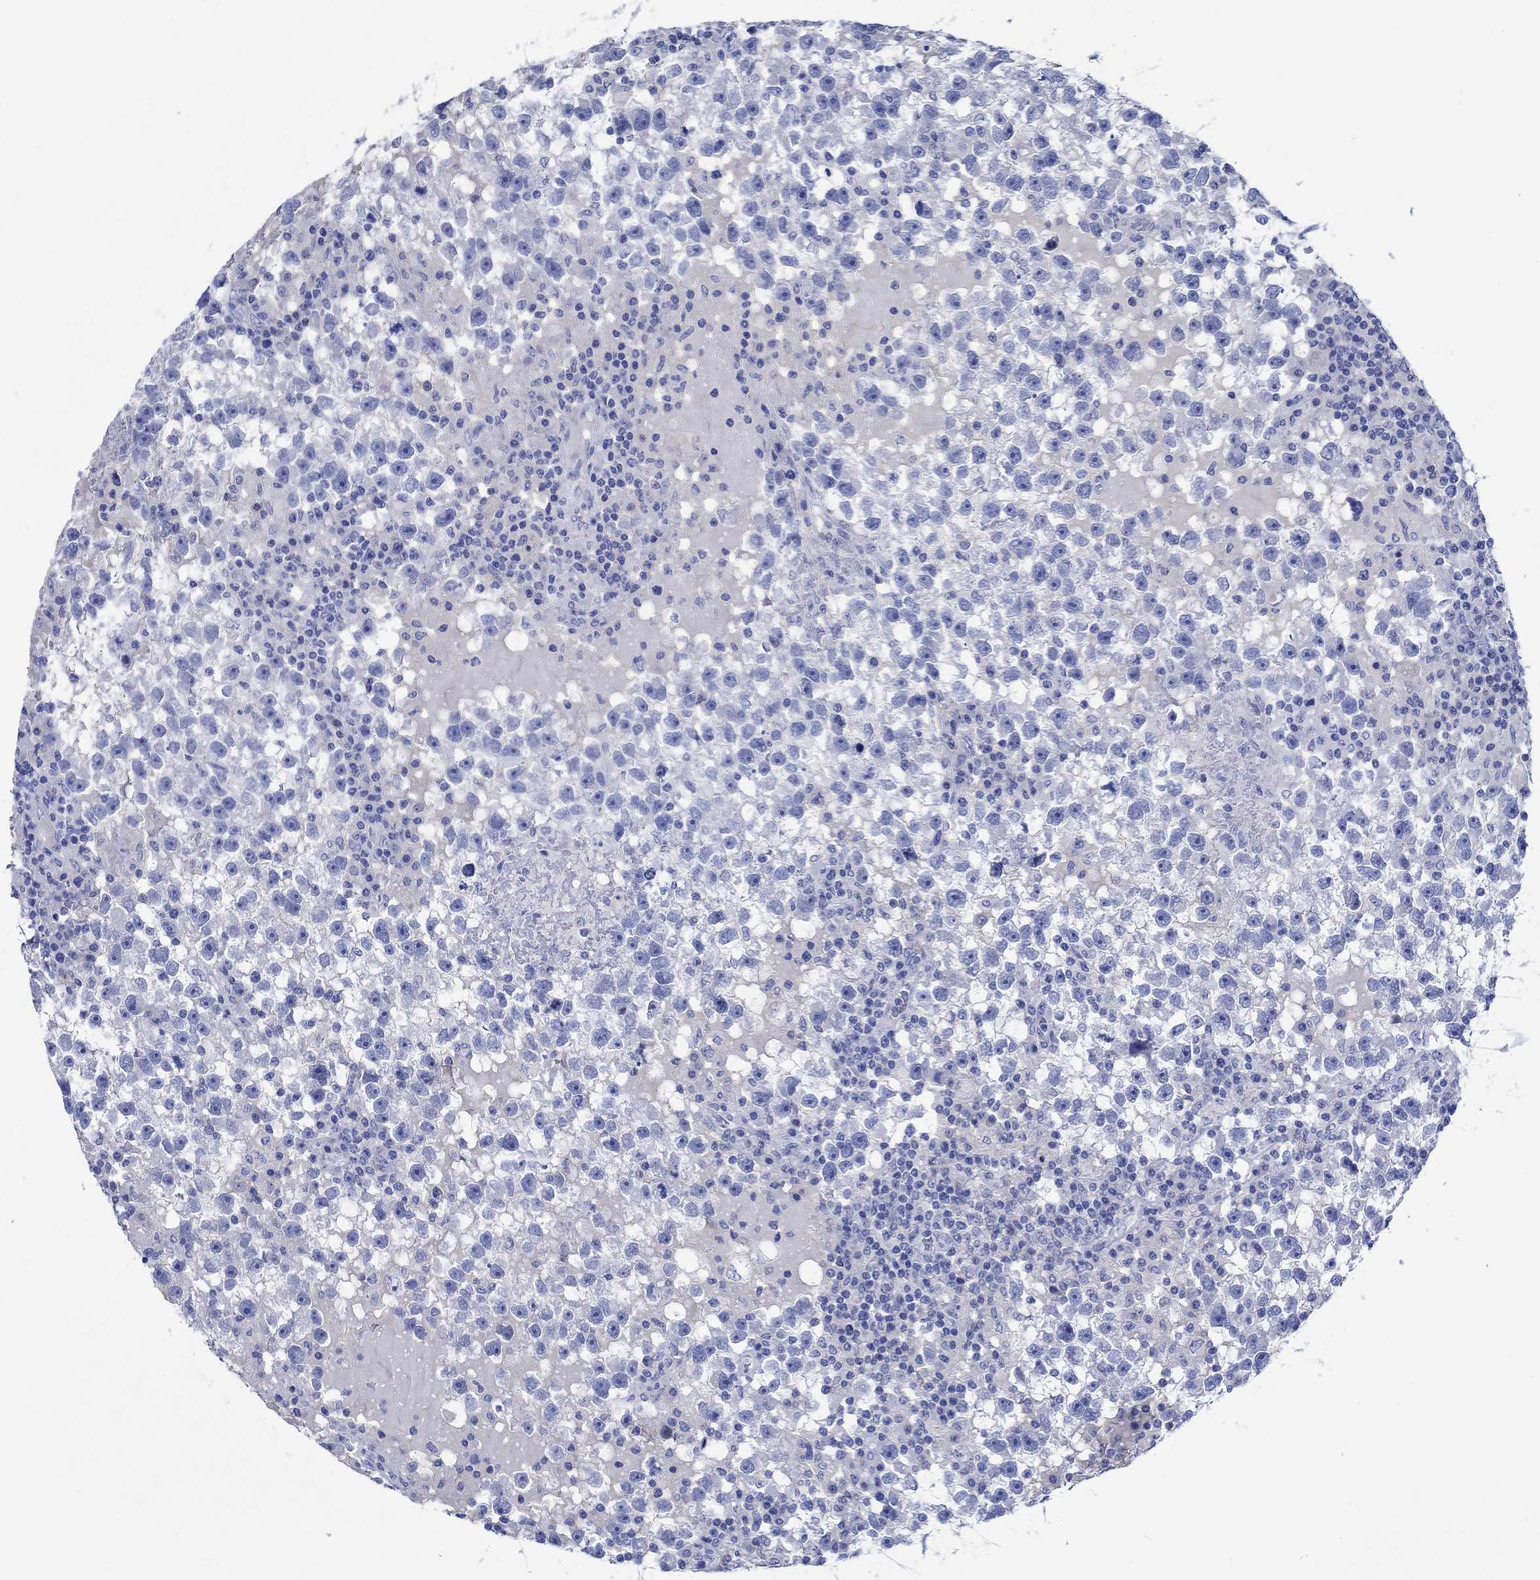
{"staining": {"intensity": "negative", "quantity": "none", "location": "none"}, "tissue": "testis cancer", "cell_type": "Tumor cells", "image_type": "cancer", "snomed": [{"axis": "morphology", "description": "Seminoma, NOS"}, {"axis": "topography", "description": "Testis"}], "caption": "Micrograph shows no significant protein staining in tumor cells of seminoma (testis). (IHC, brightfield microscopy, high magnification).", "gene": "SHISA4", "patient": {"sex": "male", "age": 47}}